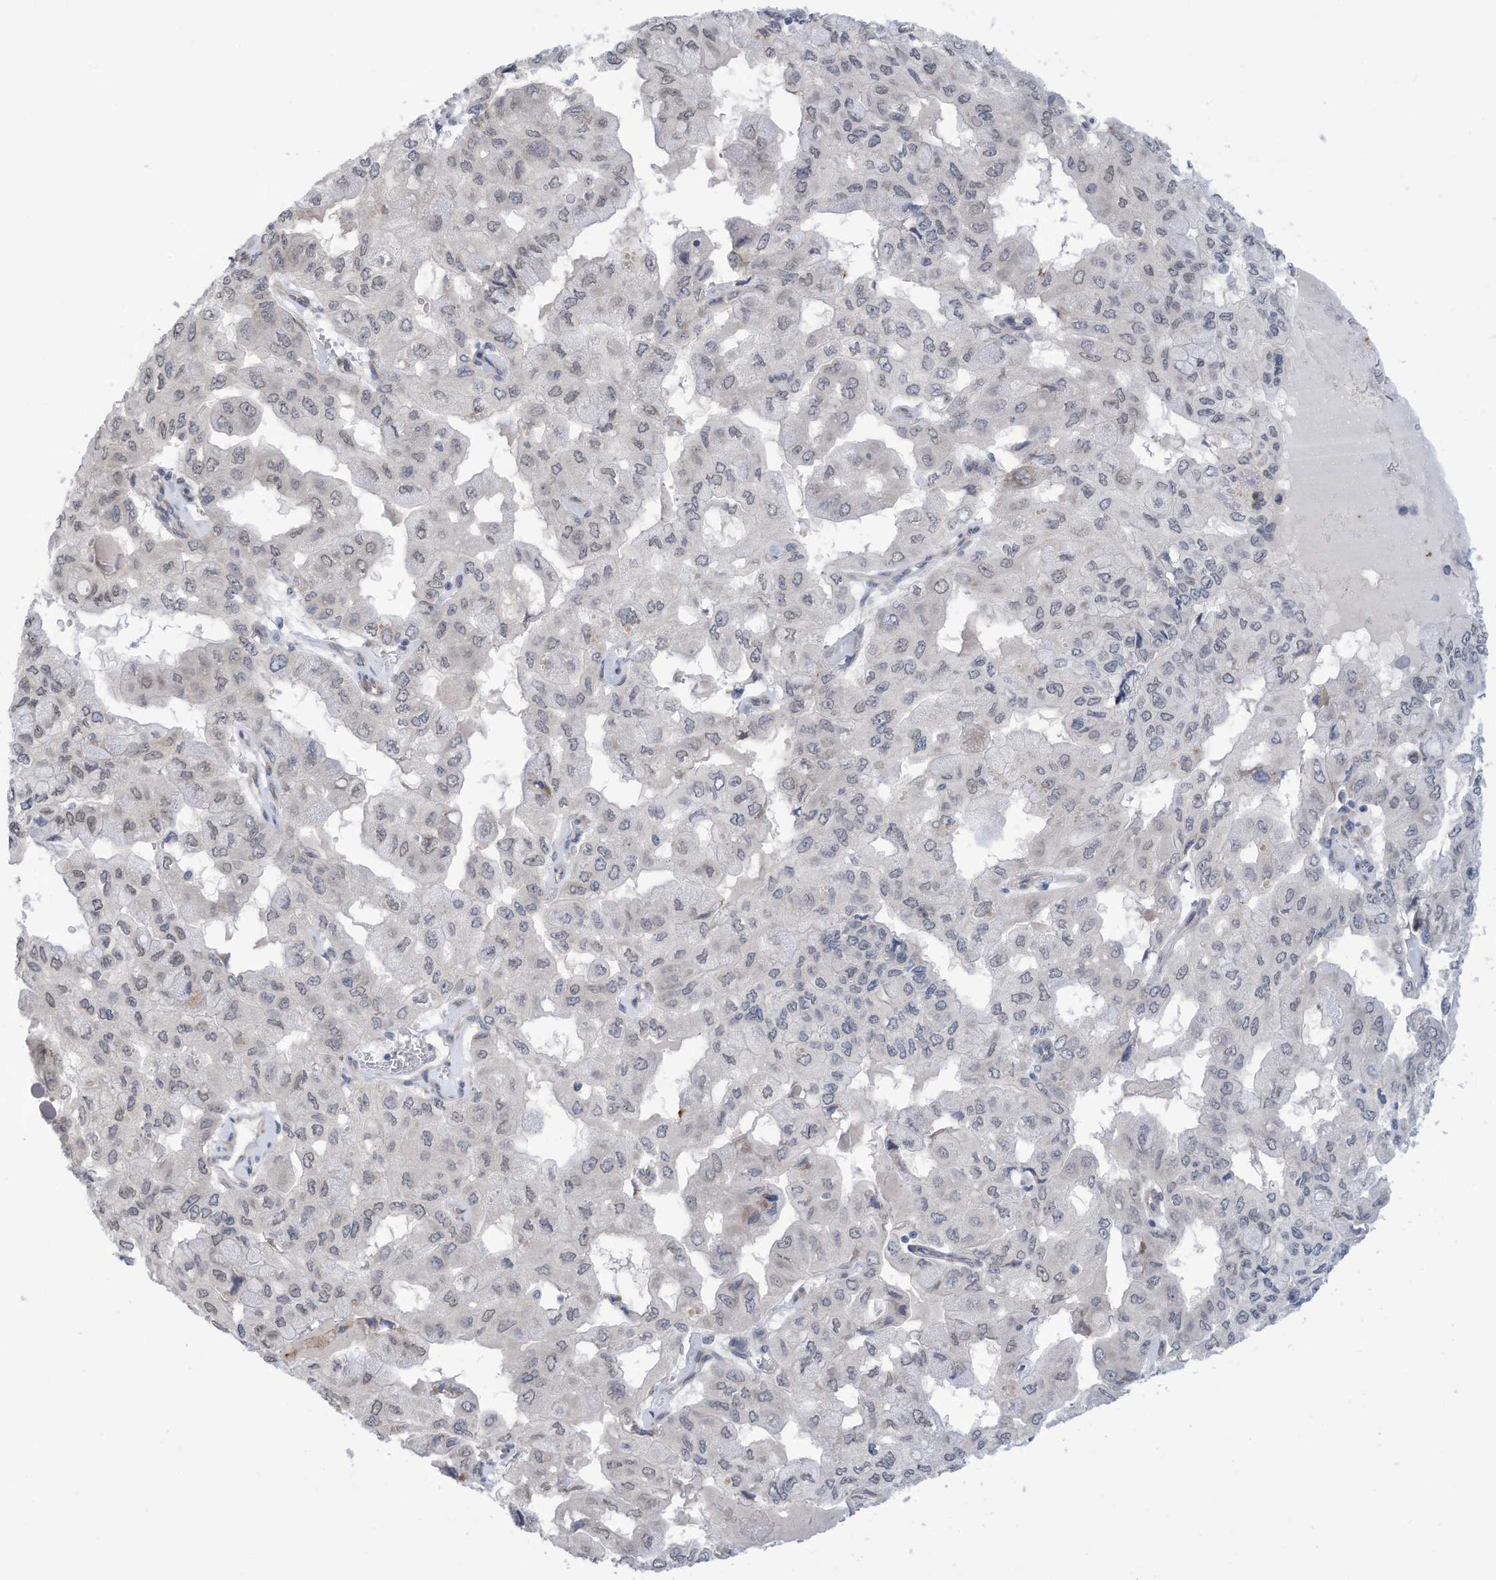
{"staining": {"intensity": "negative", "quantity": "none", "location": "none"}, "tissue": "pancreatic cancer", "cell_type": "Tumor cells", "image_type": "cancer", "snomed": [{"axis": "morphology", "description": "Adenocarcinoma, NOS"}, {"axis": "topography", "description": "Pancreas"}], "caption": "Immunohistochemical staining of pancreatic cancer displays no significant staining in tumor cells.", "gene": "ZNF292", "patient": {"sex": "male", "age": 51}}